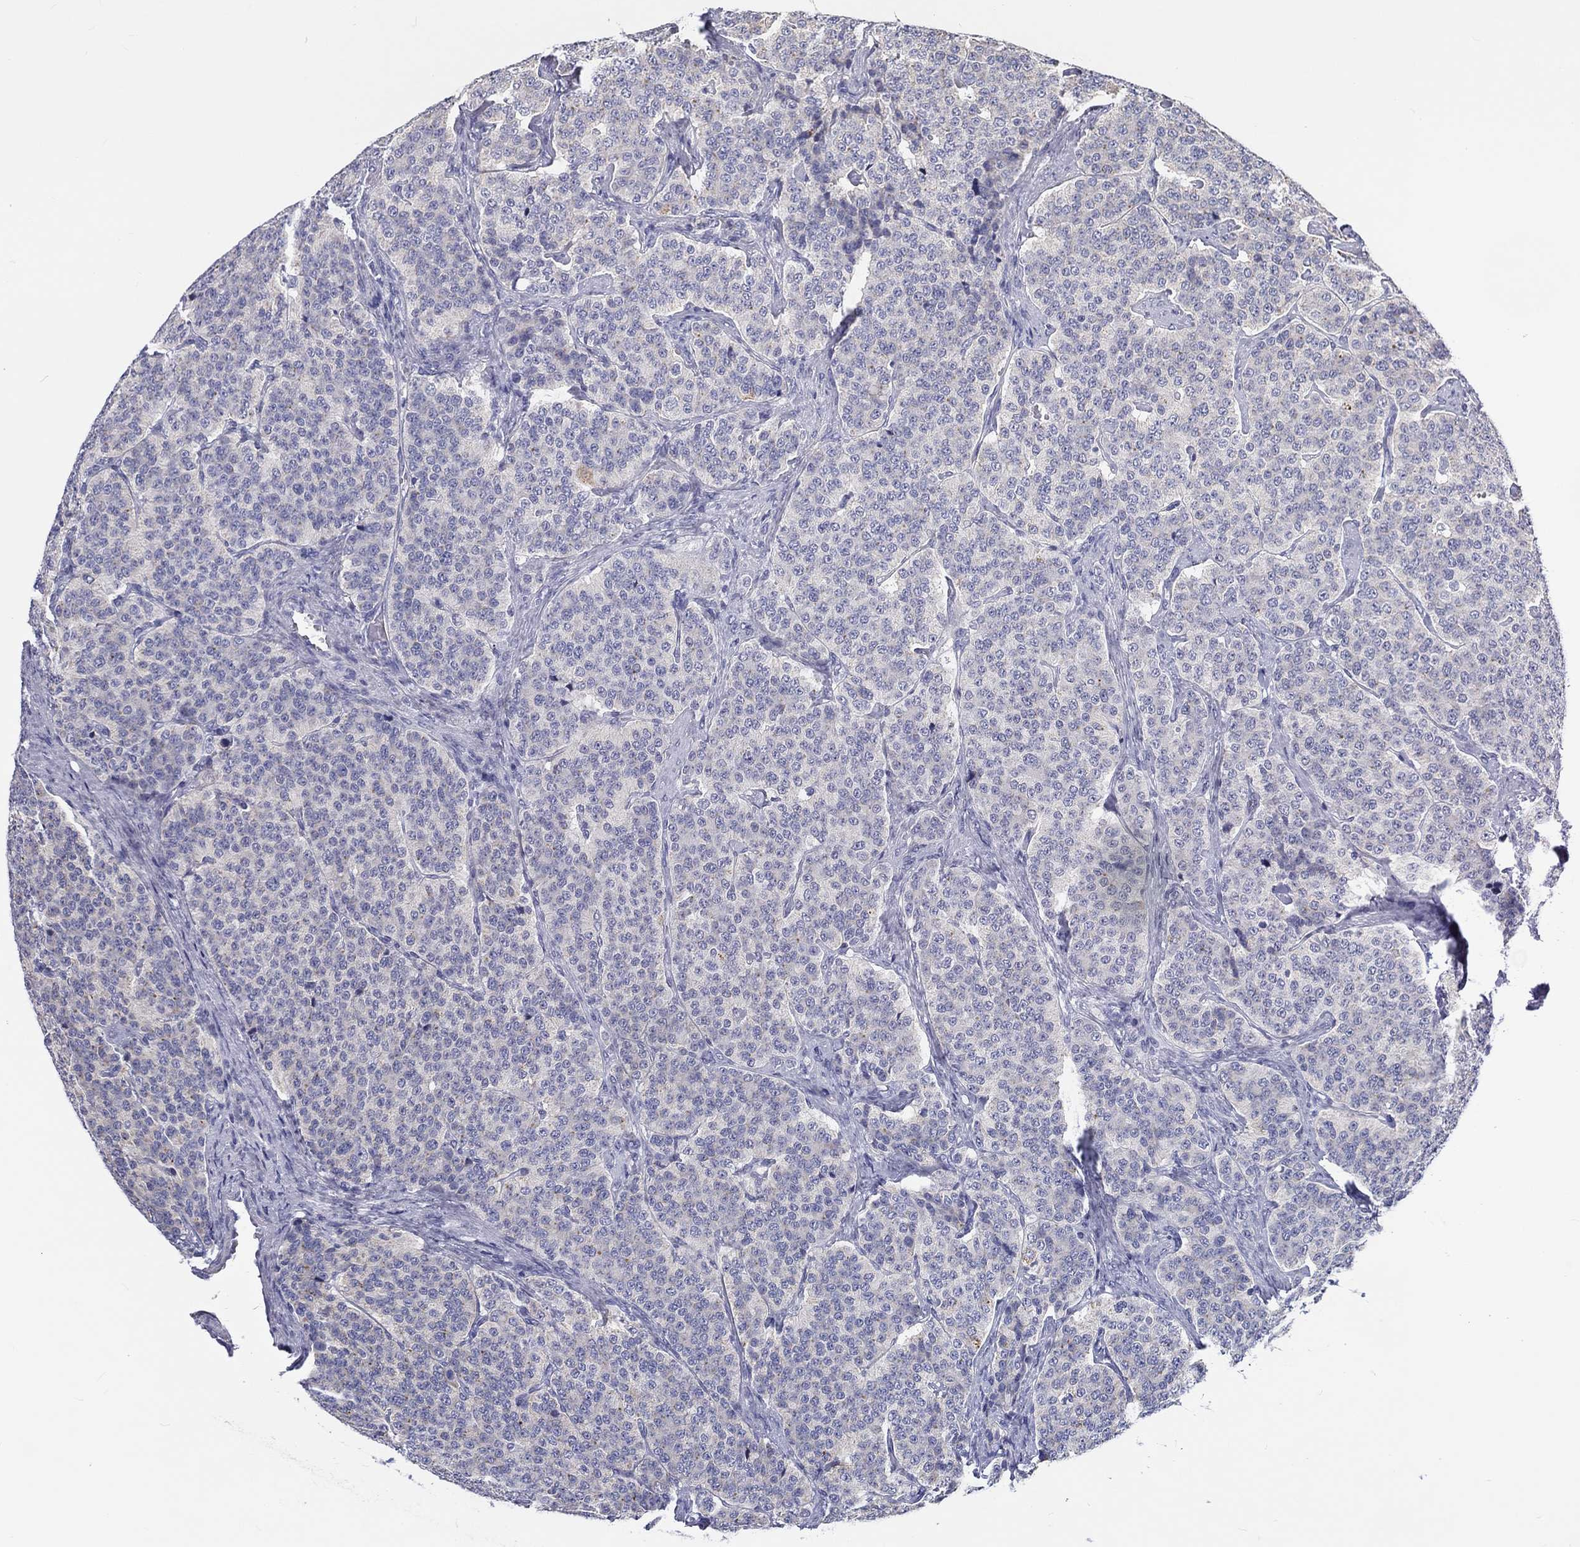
{"staining": {"intensity": "negative", "quantity": "none", "location": "none"}, "tissue": "carcinoid", "cell_type": "Tumor cells", "image_type": "cancer", "snomed": [{"axis": "morphology", "description": "Carcinoid, malignant, NOS"}, {"axis": "topography", "description": "Small intestine"}], "caption": "High power microscopy histopathology image of an immunohistochemistry histopathology image of carcinoid, revealing no significant staining in tumor cells. The staining was performed using DAB (3,3'-diaminobenzidine) to visualize the protein expression in brown, while the nuclei were stained in blue with hematoxylin (Magnification: 20x).", "gene": "H1-1", "patient": {"sex": "female", "age": 58}}